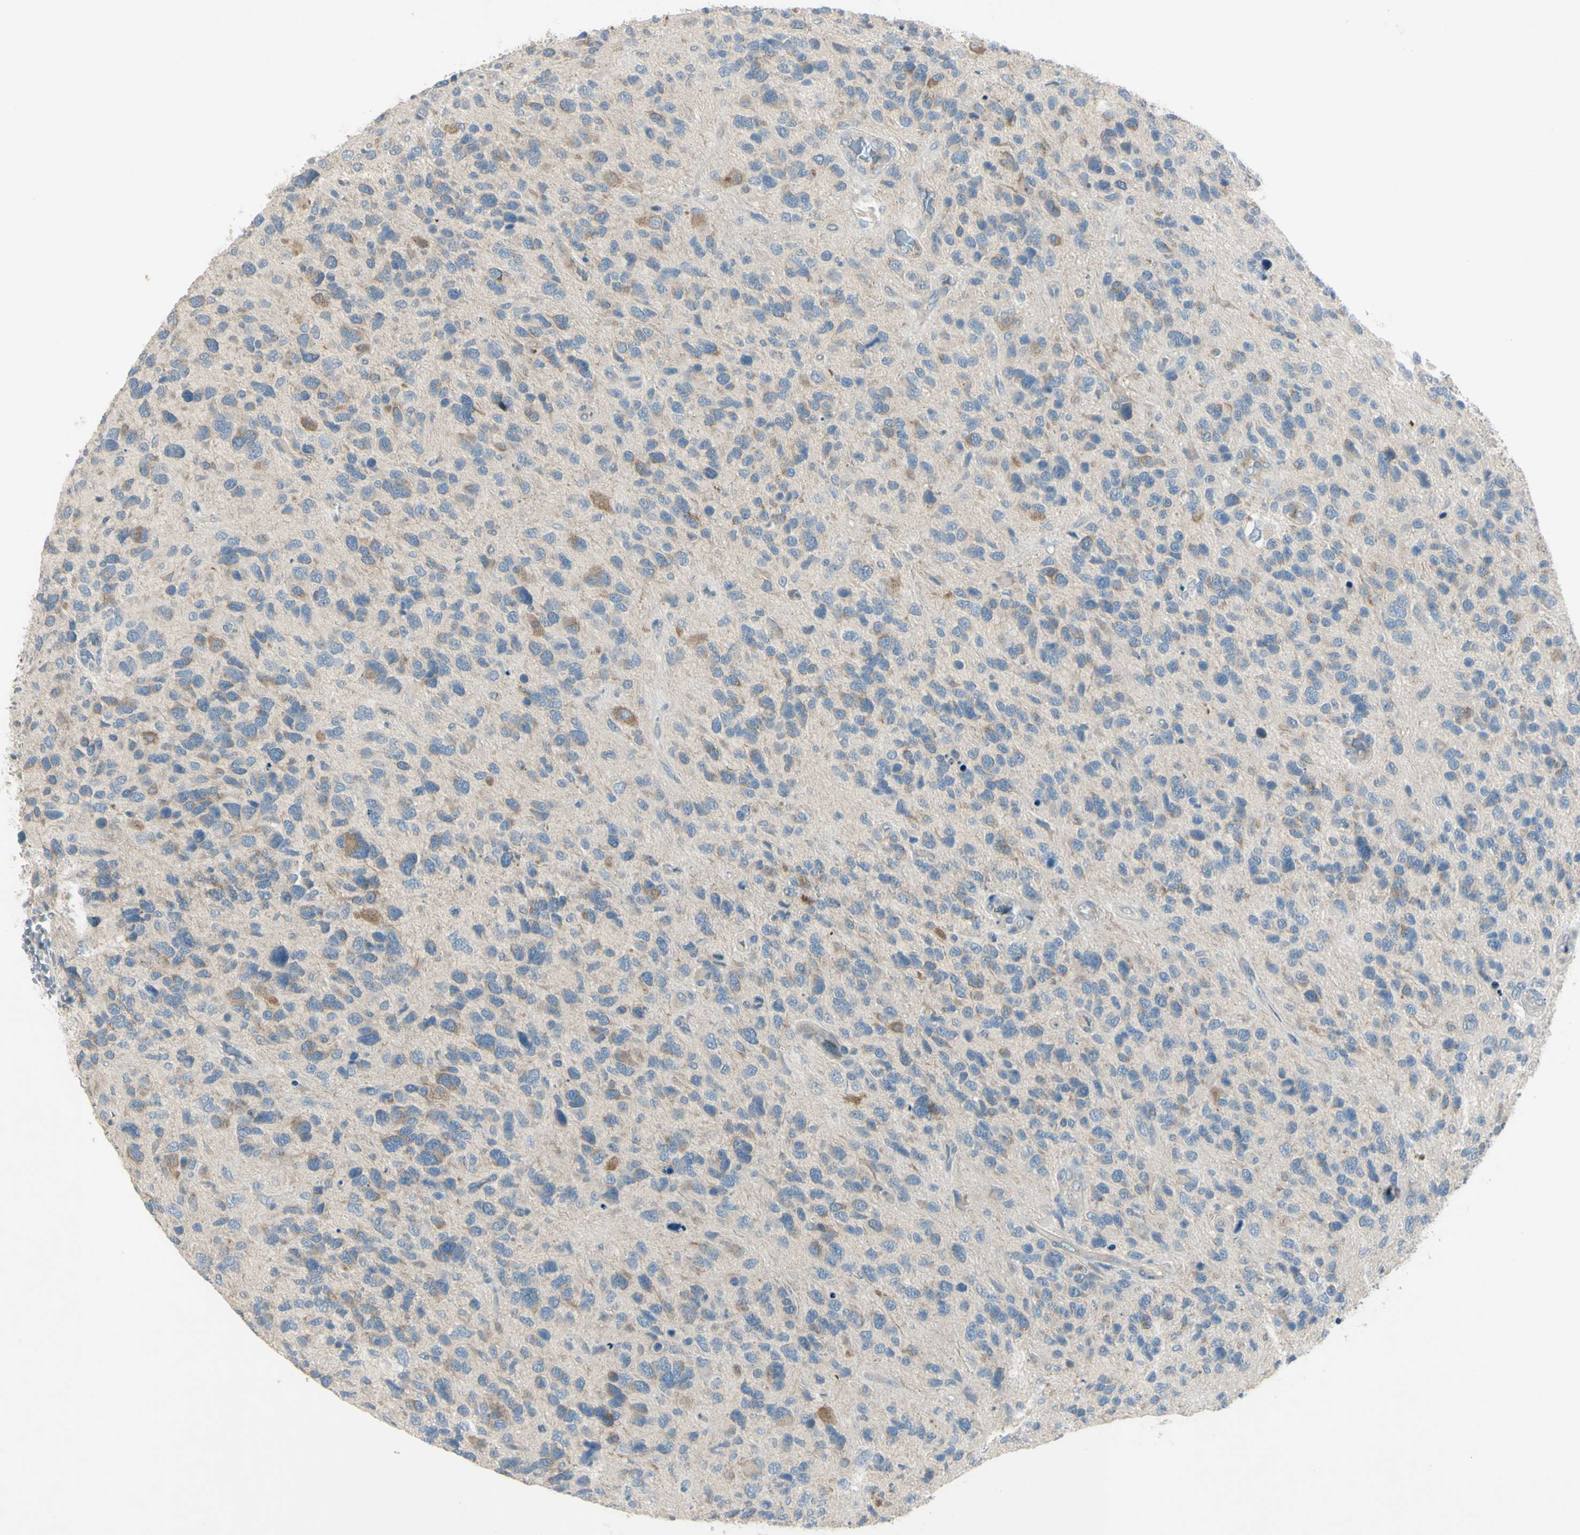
{"staining": {"intensity": "moderate", "quantity": "<25%", "location": "cytoplasmic/membranous"}, "tissue": "glioma", "cell_type": "Tumor cells", "image_type": "cancer", "snomed": [{"axis": "morphology", "description": "Glioma, malignant, High grade"}, {"axis": "topography", "description": "Brain"}], "caption": "Human malignant glioma (high-grade) stained with a brown dye demonstrates moderate cytoplasmic/membranous positive positivity in approximately <25% of tumor cells.", "gene": "AATK", "patient": {"sex": "female", "age": 58}}